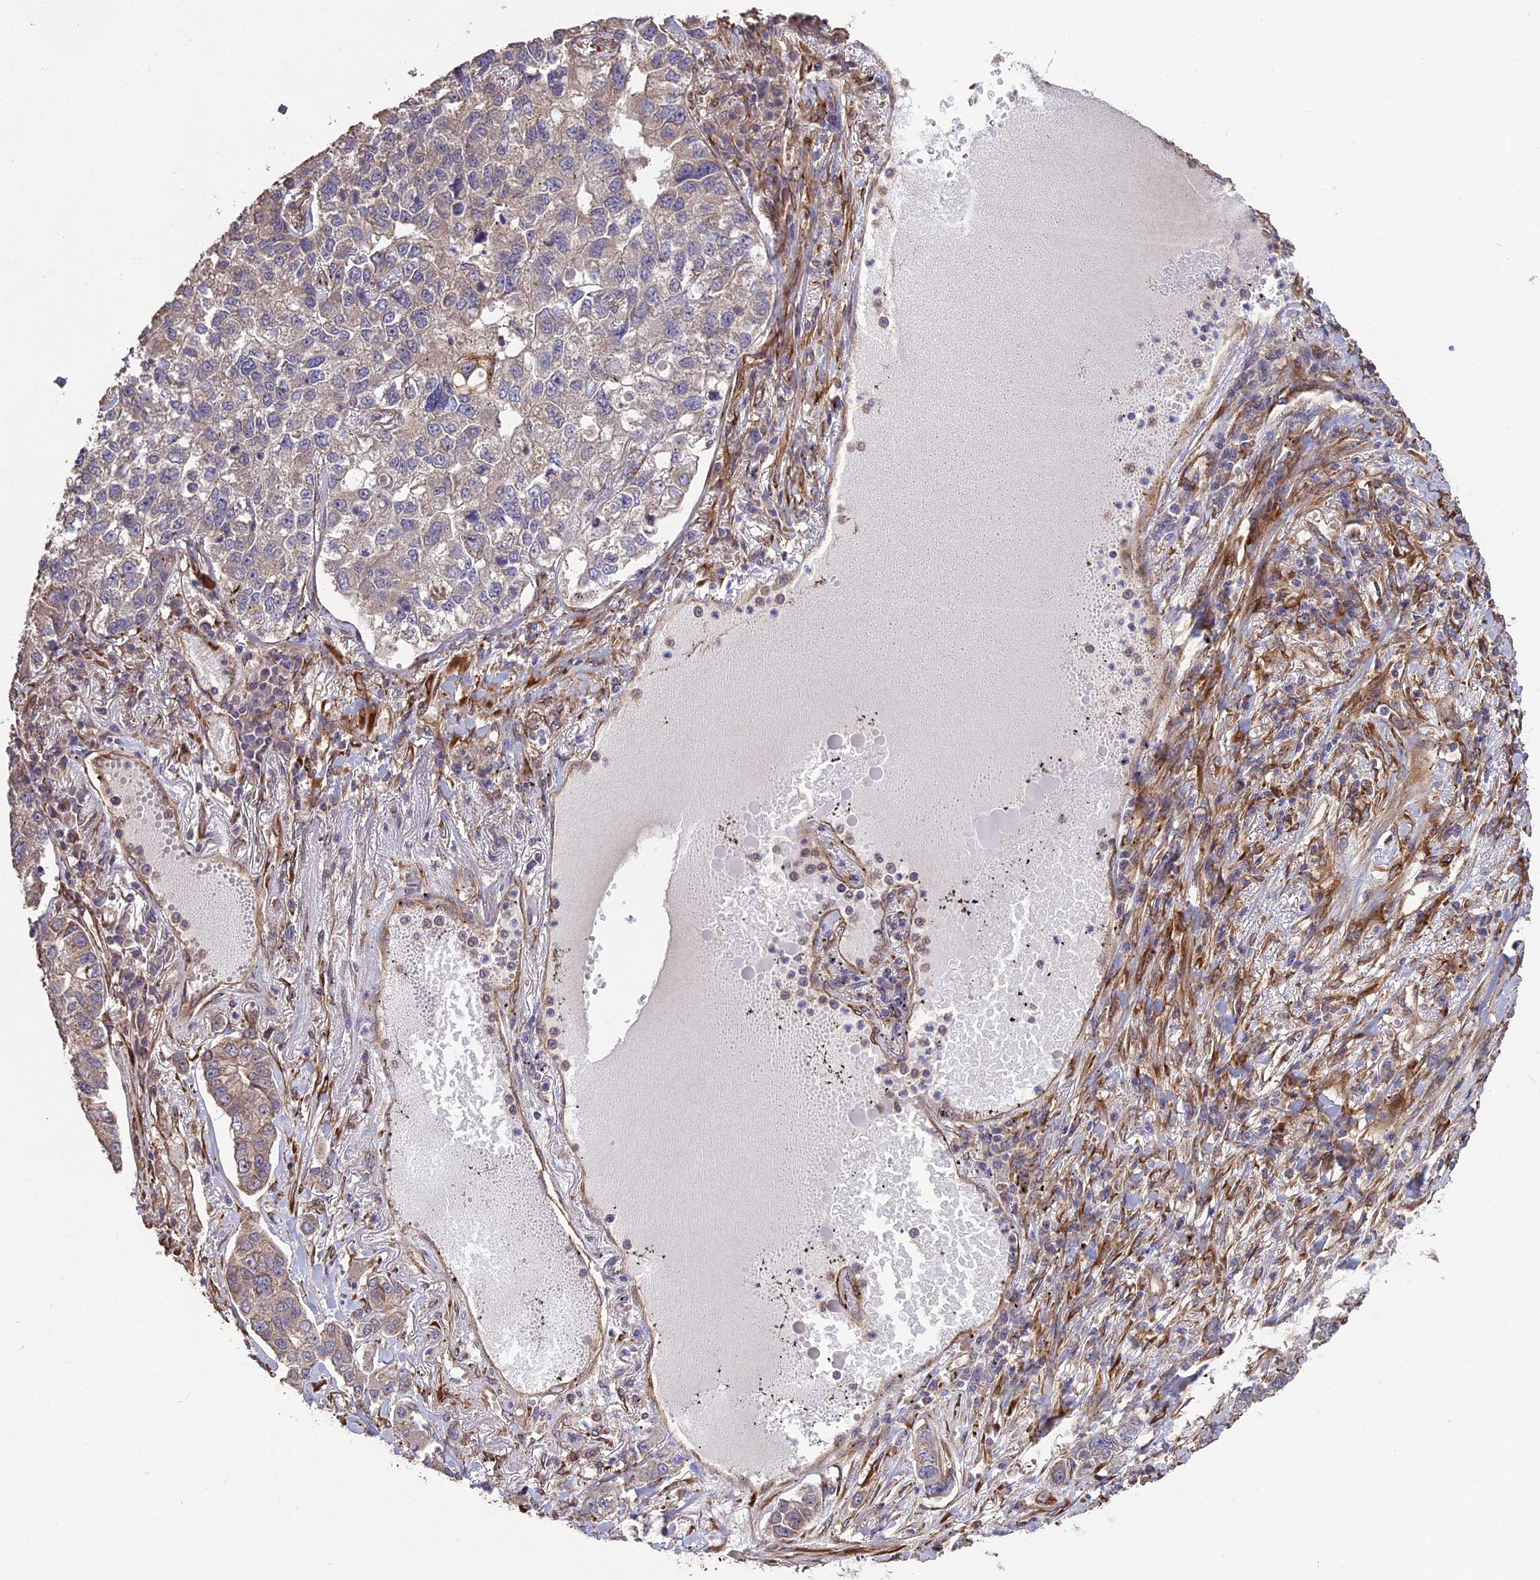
{"staining": {"intensity": "weak", "quantity": "<25%", "location": "cytoplasmic/membranous"}, "tissue": "lung cancer", "cell_type": "Tumor cells", "image_type": "cancer", "snomed": [{"axis": "morphology", "description": "Adenocarcinoma, NOS"}, {"axis": "topography", "description": "Lung"}], "caption": "This photomicrograph is of lung cancer (adenocarcinoma) stained with immunohistochemistry to label a protein in brown with the nuclei are counter-stained blue. There is no positivity in tumor cells.", "gene": "CRTAP", "patient": {"sex": "male", "age": 49}}